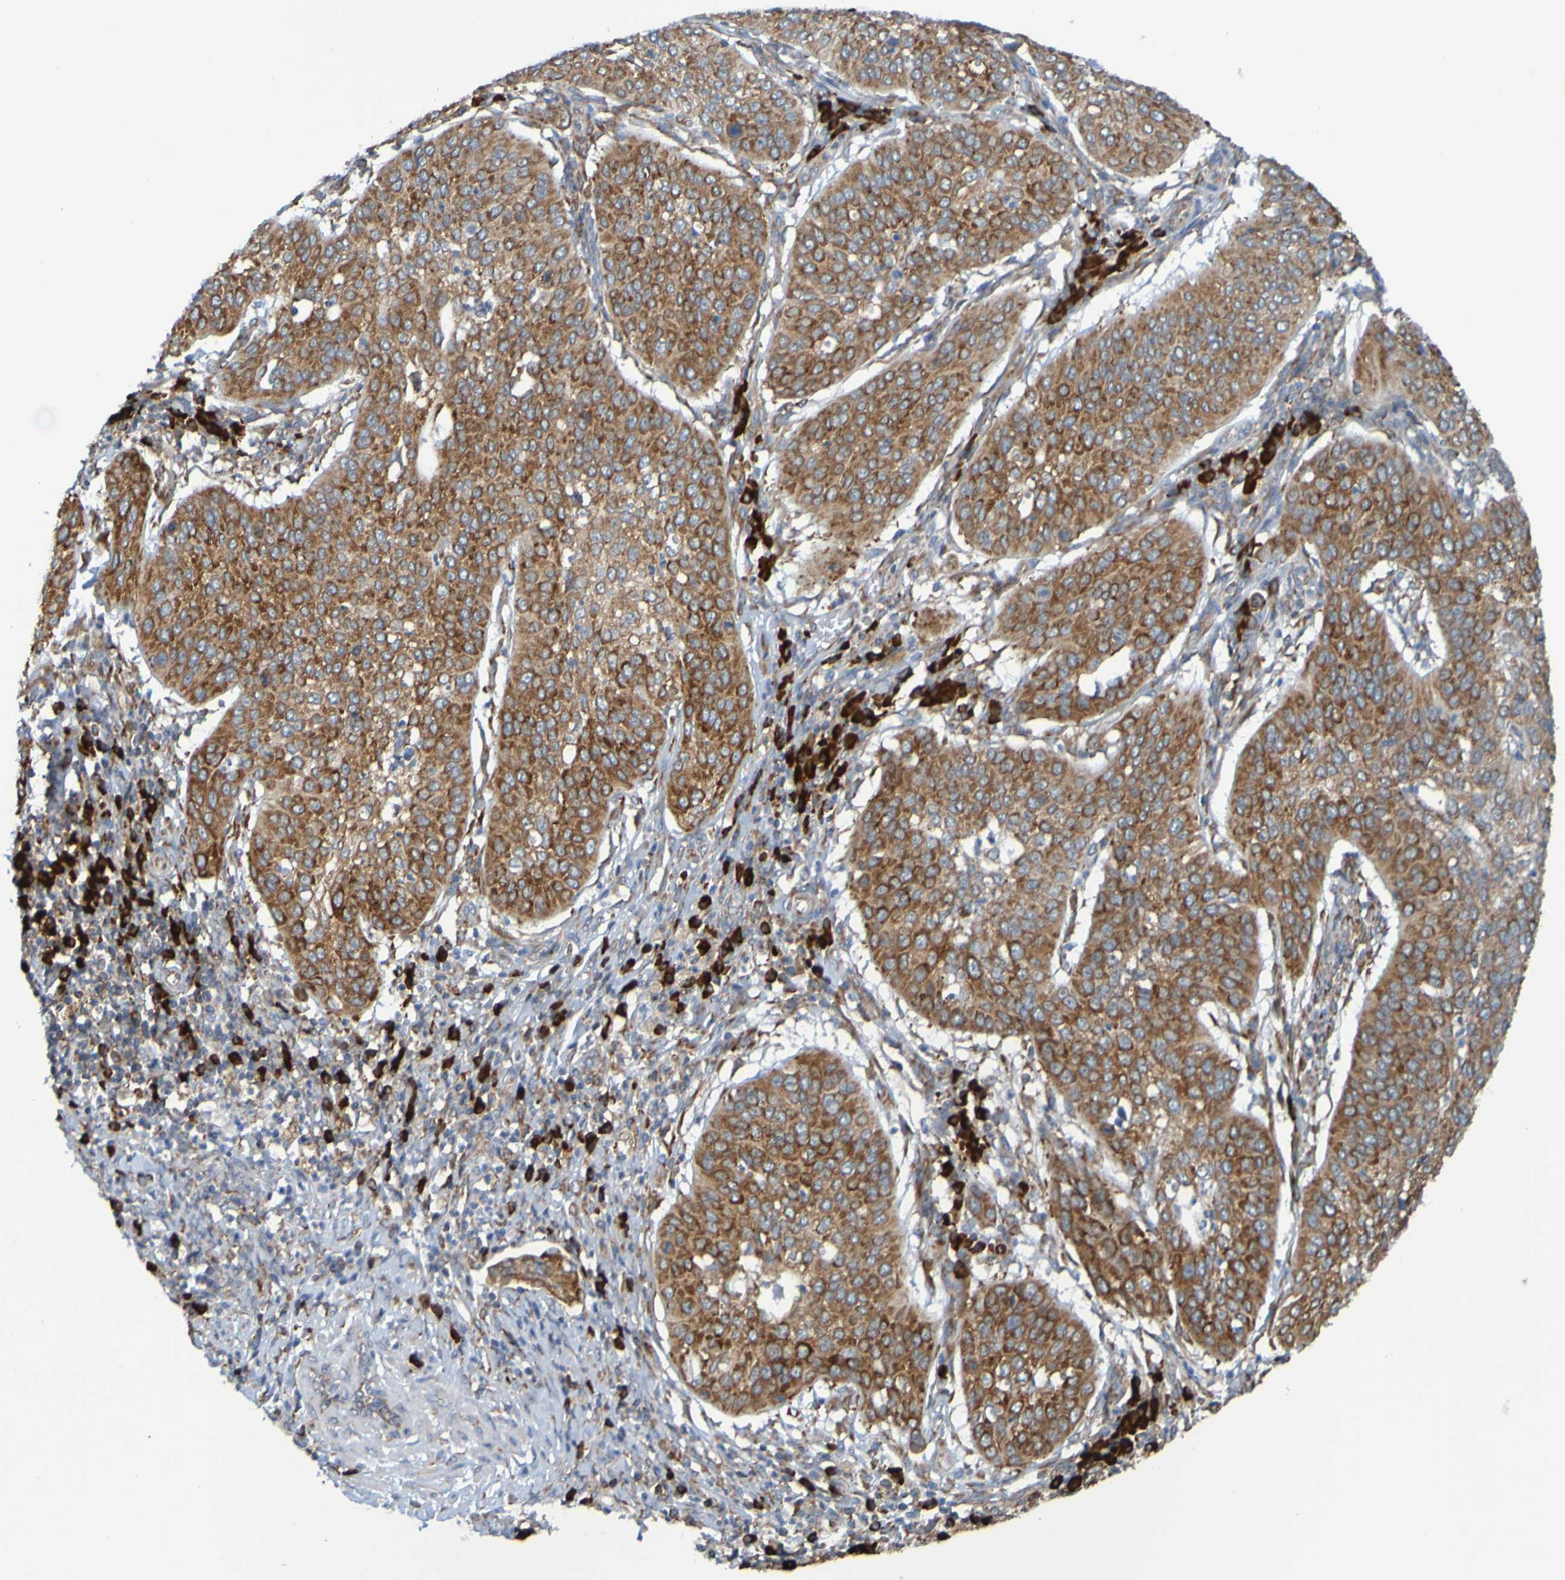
{"staining": {"intensity": "moderate", "quantity": ">75%", "location": "cytoplasmic/membranous"}, "tissue": "cervical cancer", "cell_type": "Tumor cells", "image_type": "cancer", "snomed": [{"axis": "morphology", "description": "Normal tissue, NOS"}, {"axis": "morphology", "description": "Squamous cell carcinoma, NOS"}, {"axis": "topography", "description": "Cervix"}], "caption": "Moderate cytoplasmic/membranous staining is appreciated in about >75% of tumor cells in cervical cancer (squamous cell carcinoma).", "gene": "SSR1", "patient": {"sex": "female", "age": 39}}